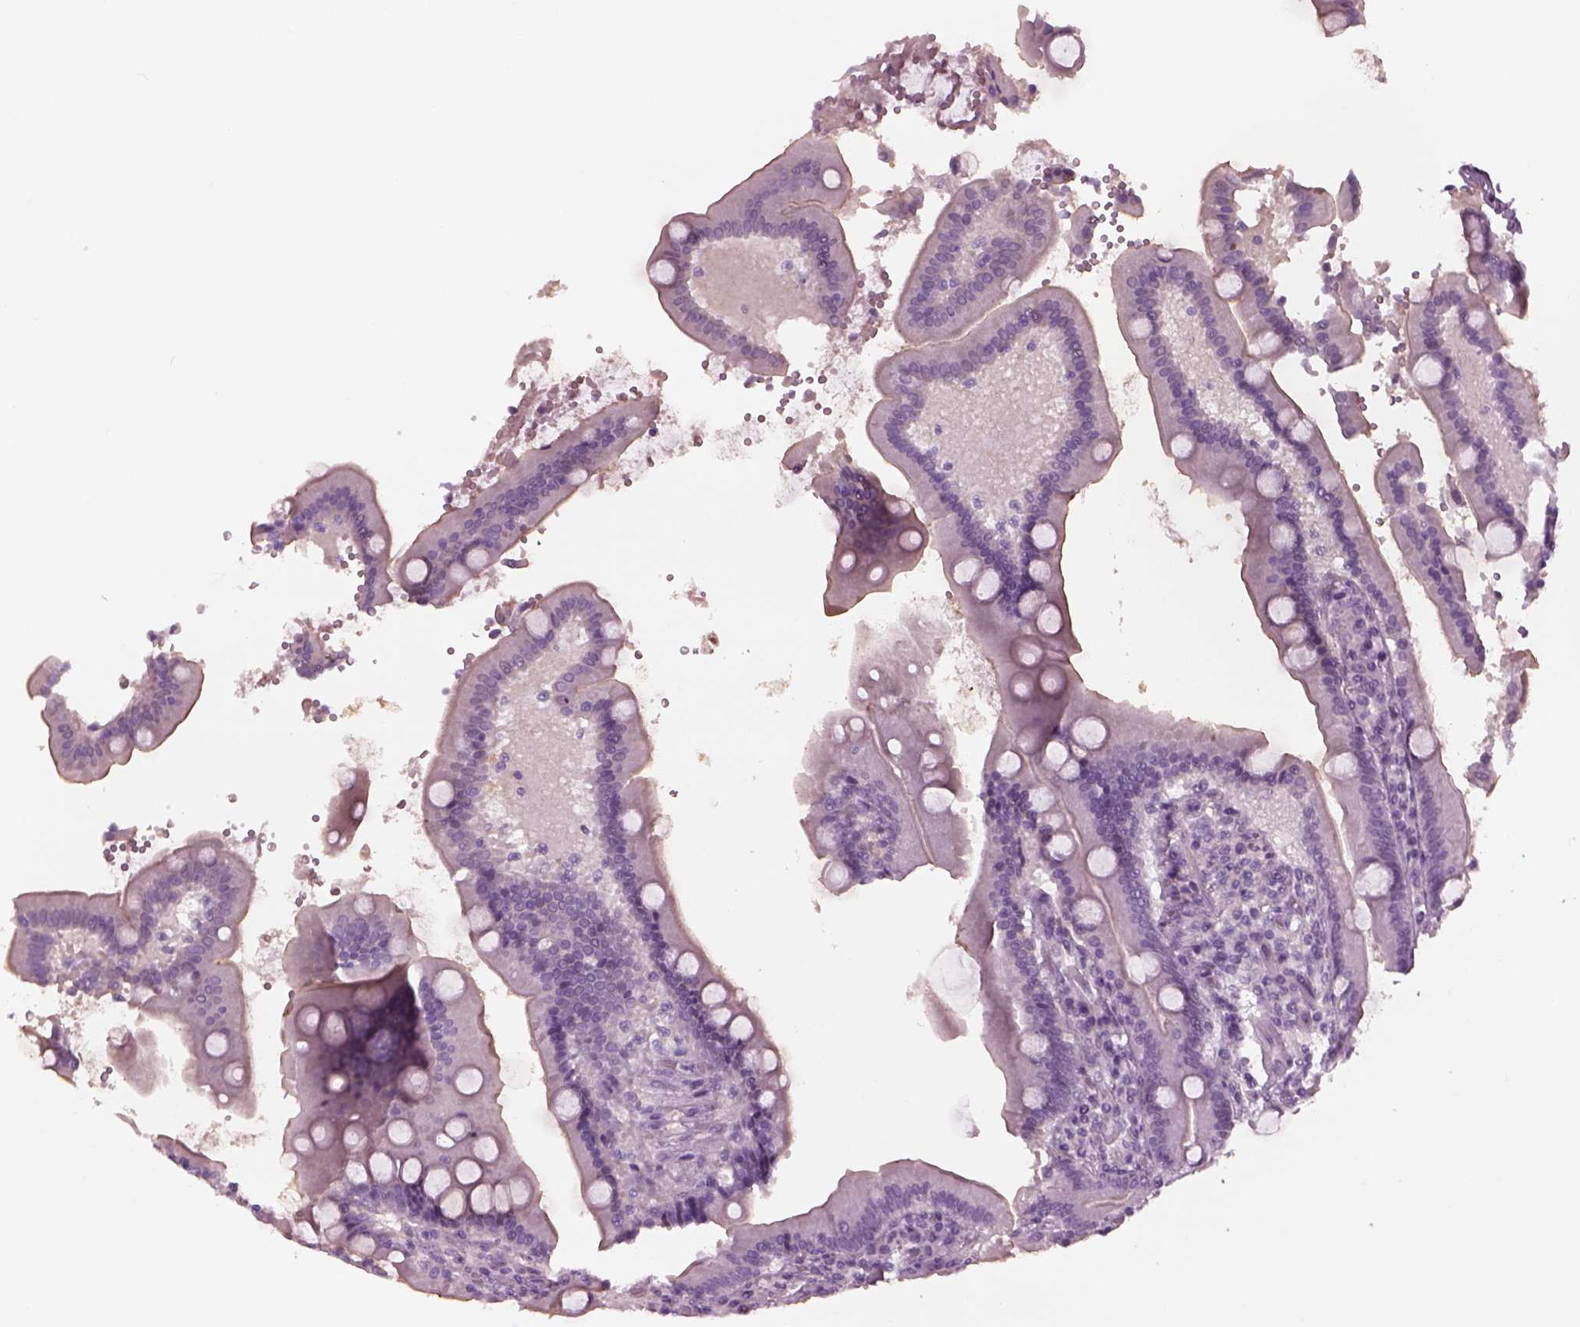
{"staining": {"intensity": "negative", "quantity": "none", "location": "none"}, "tissue": "duodenum", "cell_type": "Glandular cells", "image_type": "normal", "snomed": [{"axis": "morphology", "description": "Normal tissue, NOS"}, {"axis": "topography", "description": "Duodenum"}], "caption": "A high-resolution image shows immunohistochemistry (IHC) staining of unremarkable duodenum, which shows no significant expression in glandular cells.", "gene": "TPPP2", "patient": {"sex": "female", "age": 62}}